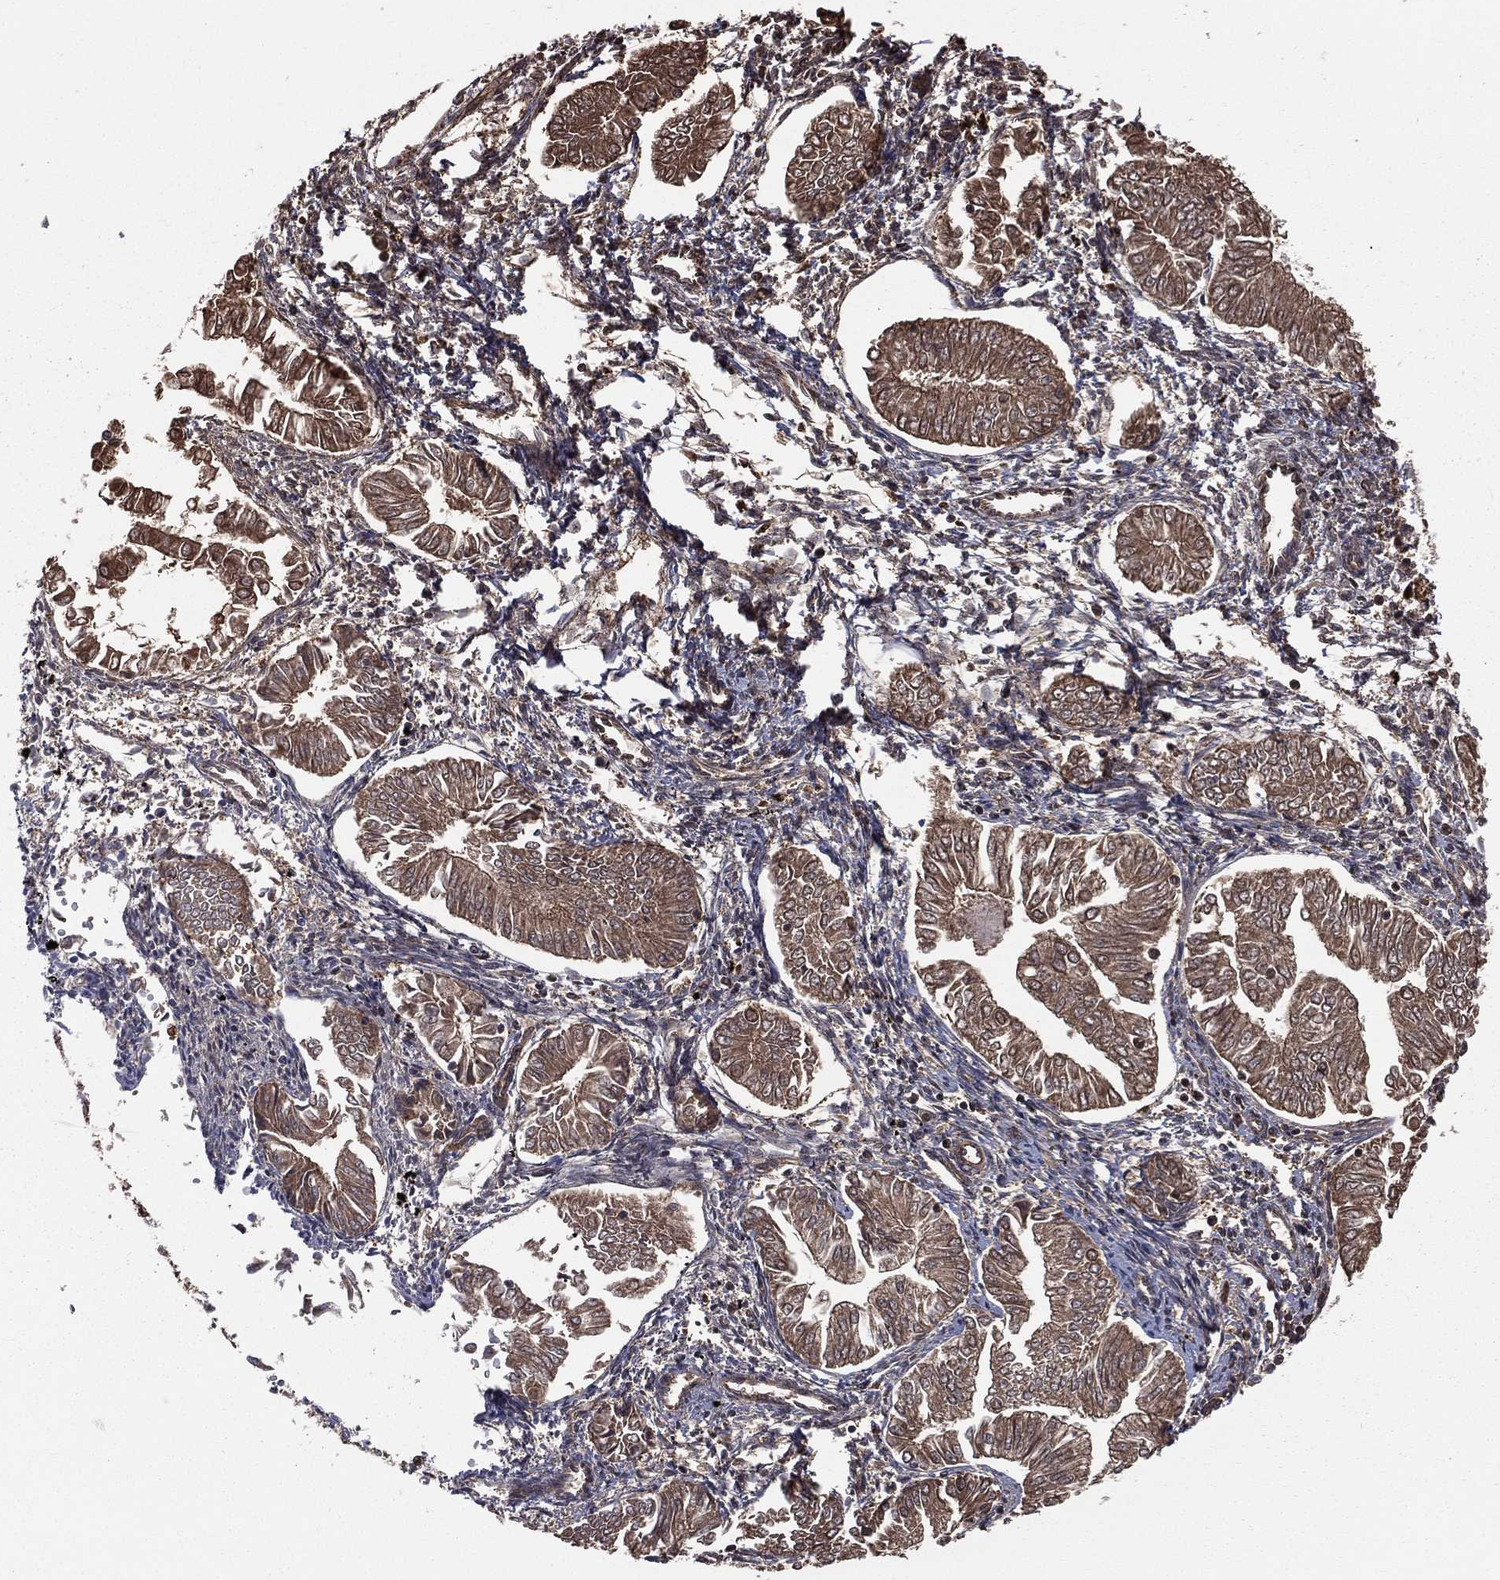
{"staining": {"intensity": "weak", "quantity": ">75%", "location": "cytoplasmic/membranous"}, "tissue": "endometrial cancer", "cell_type": "Tumor cells", "image_type": "cancer", "snomed": [{"axis": "morphology", "description": "Adenocarcinoma, NOS"}, {"axis": "topography", "description": "Endometrium"}], "caption": "Protein expression analysis of human endometrial adenocarcinoma reveals weak cytoplasmic/membranous staining in about >75% of tumor cells.", "gene": "TBC1D2", "patient": {"sex": "female", "age": 53}}